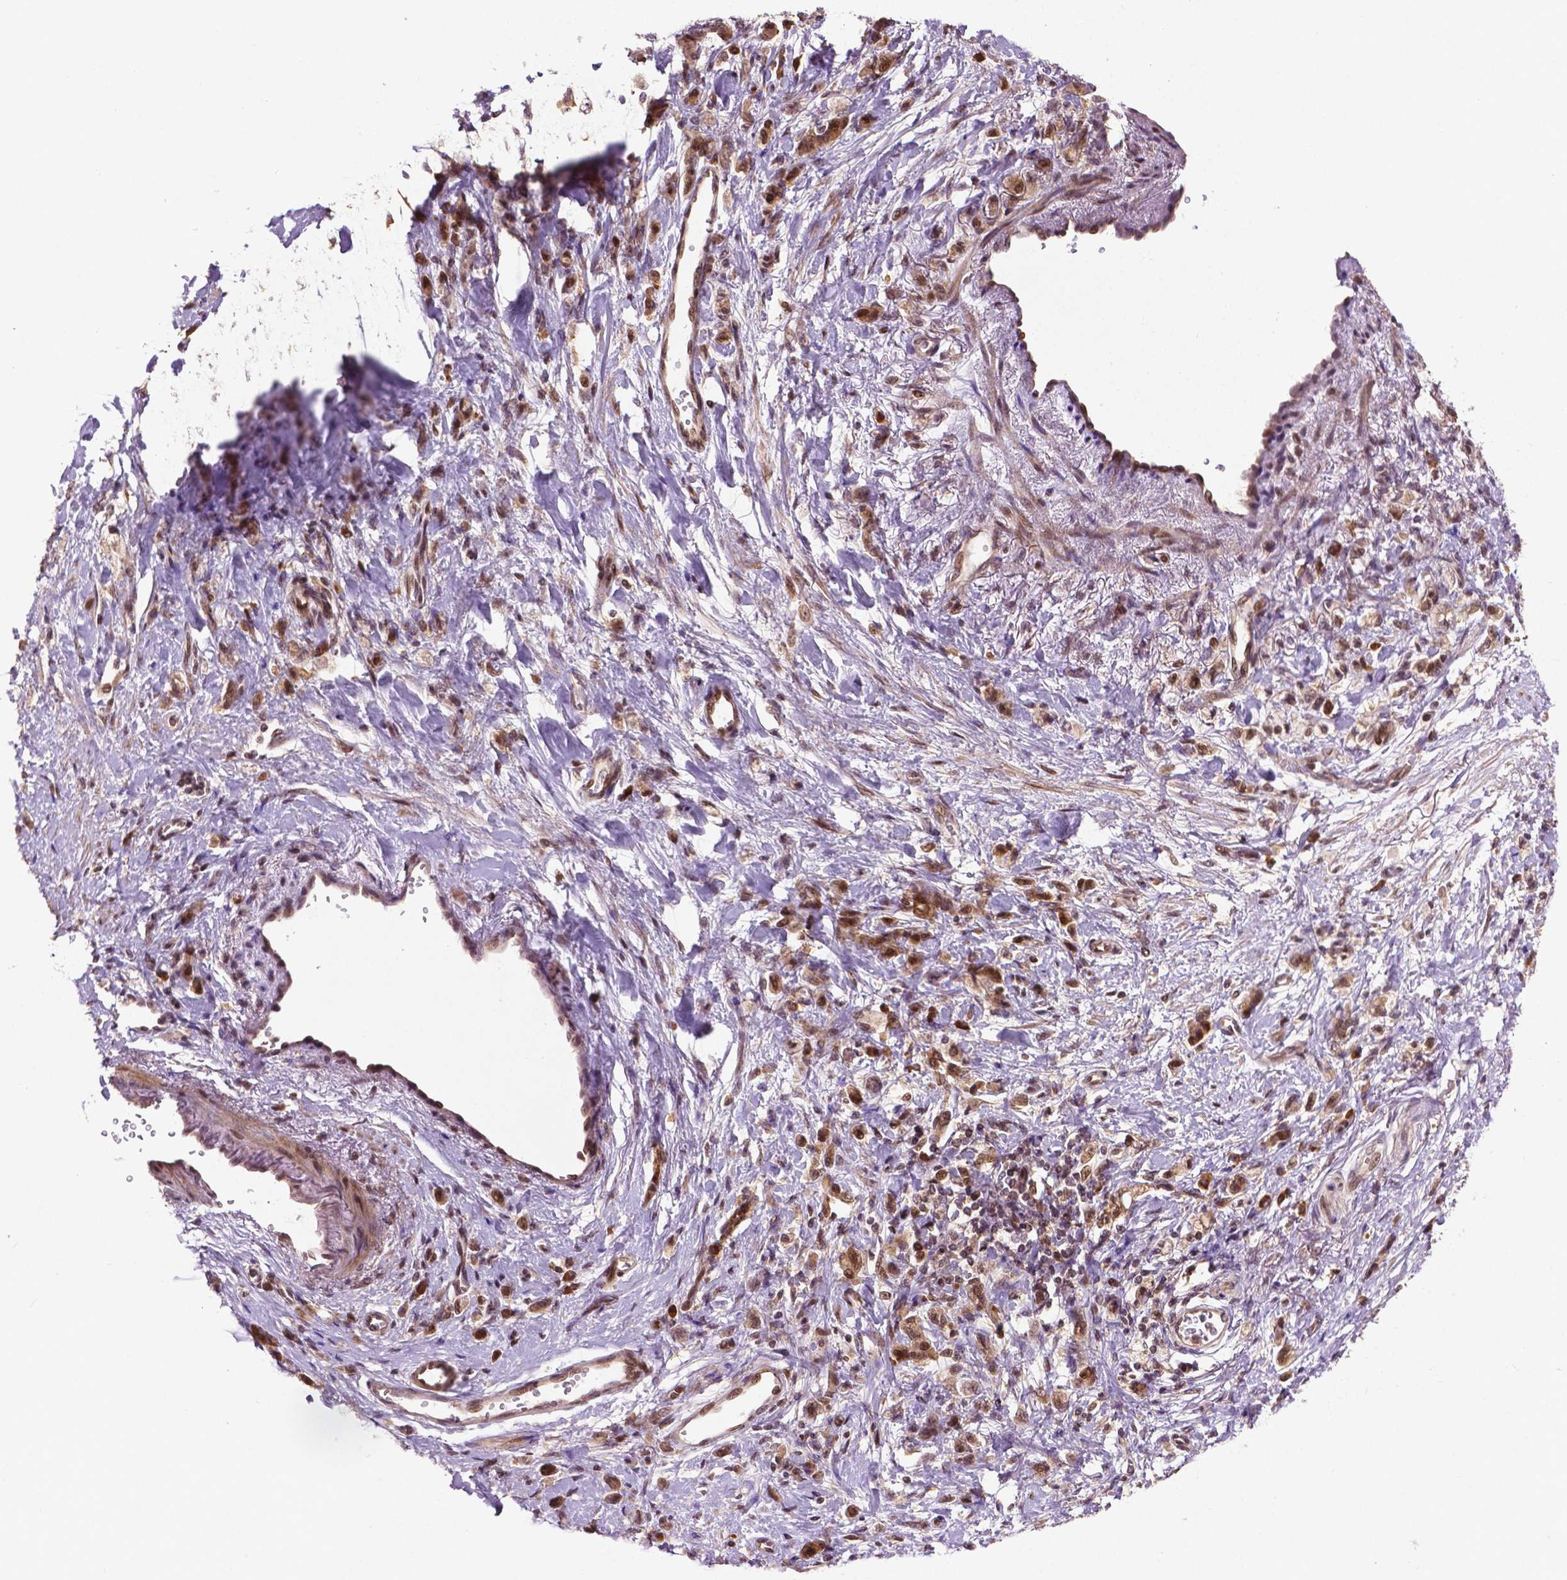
{"staining": {"intensity": "moderate", "quantity": ">75%", "location": "cytoplasmic/membranous,nuclear"}, "tissue": "stomach cancer", "cell_type": "Tumor cells", "image_type": "cancer", "snomed": [{"axis": "morphology", "description": "Adenocarcinoma, NOS"}, {"axis": "topography", "description": "Stomach"}], "caption": "Stomach adenocarcinoma stained for a protein (brown) demonstrates moderate cytoplasmic/membranous and nuclear positive expression in about >75% of tumor cells.", "gene": "TMX2", "patient": {"sex": "male", "age": 77}}